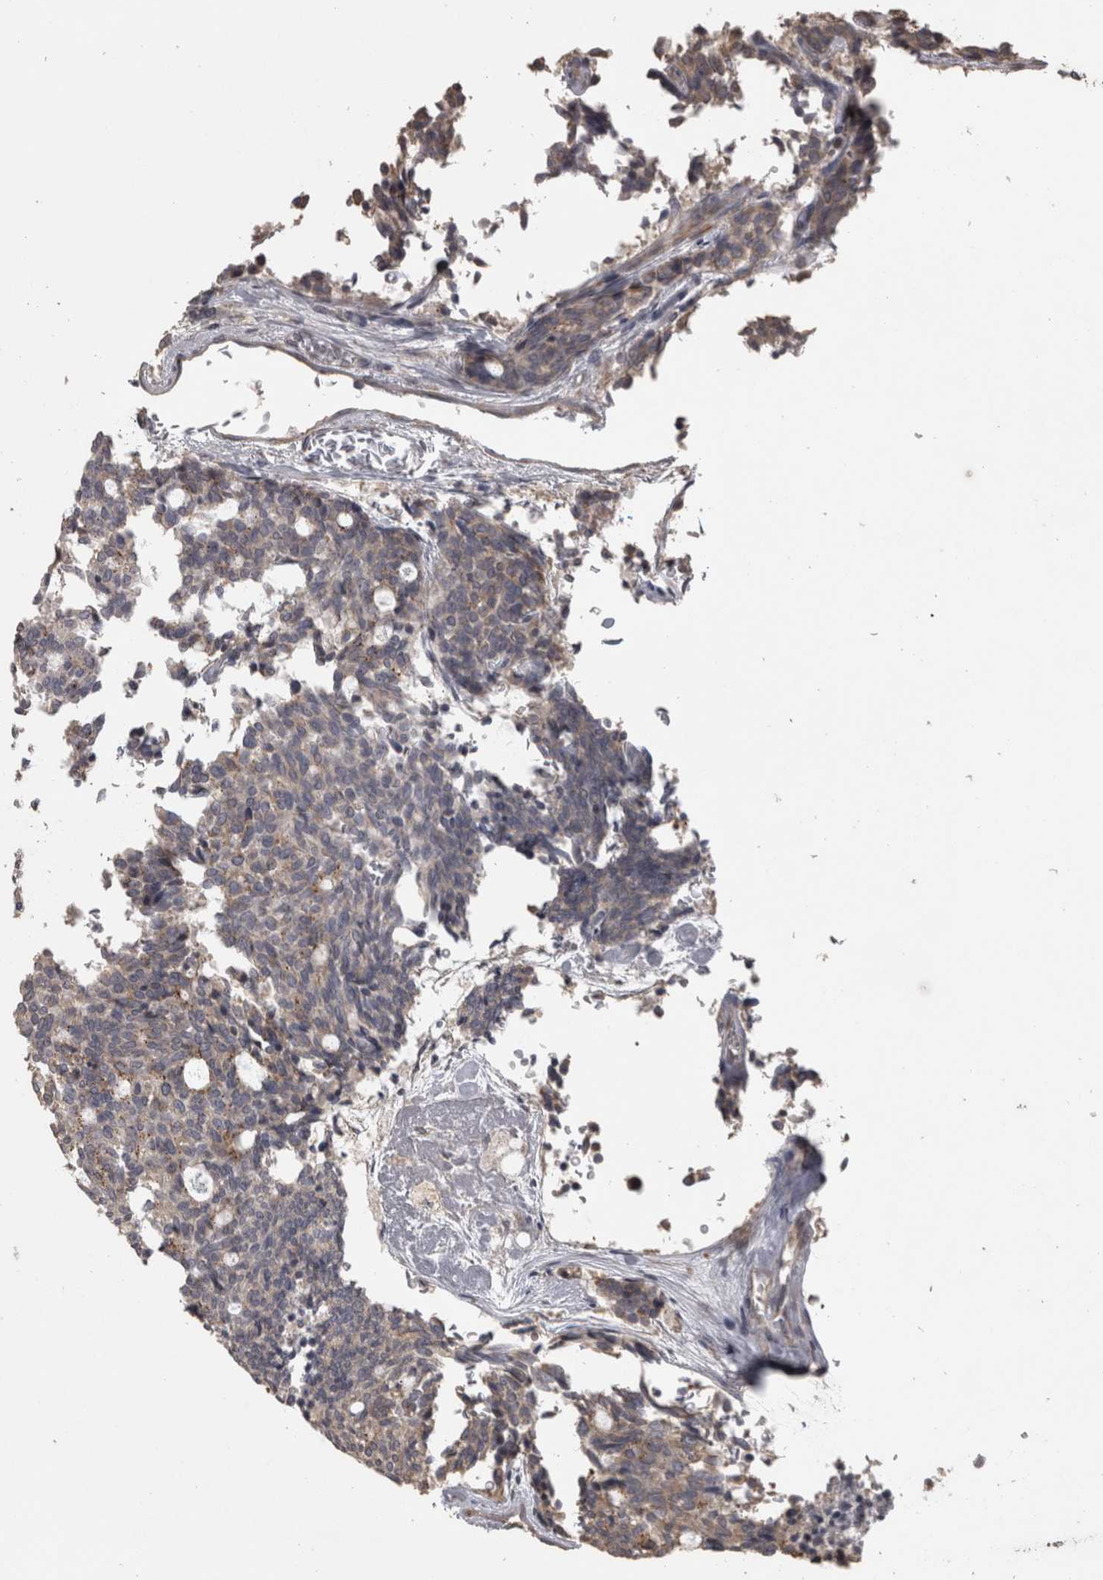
{"staining": {"intensity": "weak", "quantity": "25%-75%", "location": "cytoplasmic/membranous"}, "tissue": "carcinoid", "cell_type": "Tumor cells", "image_type": "cancer", "snomed": [{"axis": "morphology", "description": "Carcinoid, malignant, NOS"}, {"axis": "topography", "description": "Pancreas"}], "caption": "High-magnification brightfield microscopy of carcinoid stained with DAB (brown) and counterstained with hematoxylin (blue). tumor cells exhibit weak cytoplasmic/membranous positivity is appreciated in approximately25%-75% of cells. Using DAB (3,3'-diaminobenzidine) (brown) and hematoxylin (blue) stains, captured at high magnification using brightfield microscopy.", "gene": "RAB29", "patient": {"sex": "female", "age": 54}}